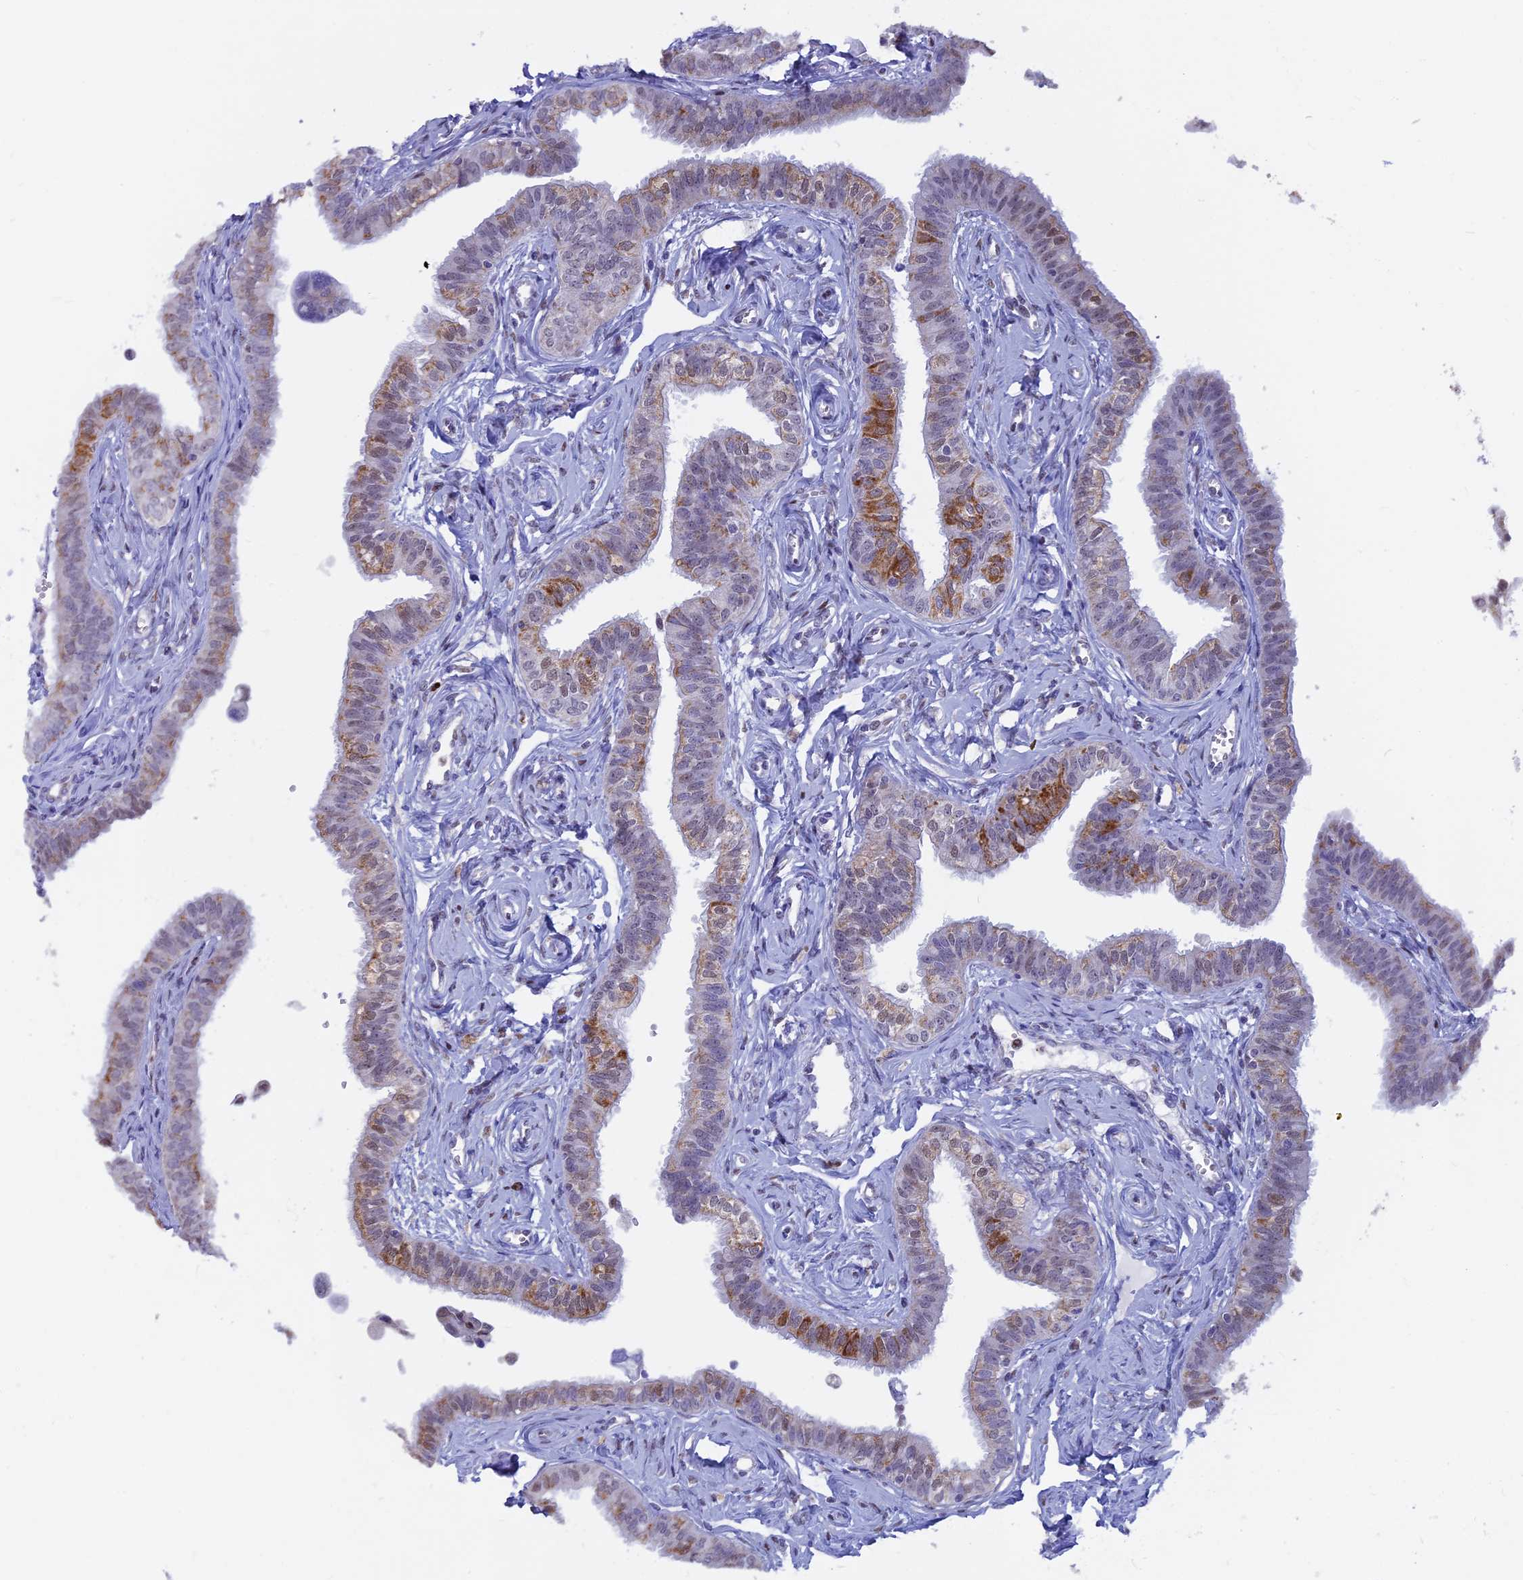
{"staining": {"intensity": "moderate", "quantity": "<25%", "location": "cytoplasmic/membranous,nuclear"}, "tissue": "fallopian tube", "cell_type": "Glandular cells", "image_type": "normal", "snomed": [{"axis": "morphology", "description": "Normal tissue, NOS"}, {"axis": "morphology", "description": "Carcinoma, NOS"}, {"axis": "topography", "description": "Fallopian tube"}, {"axis": "topography", "description": "Ovary"}], "caption": "Glandular cells exhibit low levels of moderate cytoplasmic/membranous,nuclear expression in about <25% of cells in benign human fallopian tube. (DAB (3,3'-diaminobenzidine) = brown stain, brightfield microscopy at high magnification).", "gene": "ACSS1", "patient": {"sex": "female", "age": 59}}